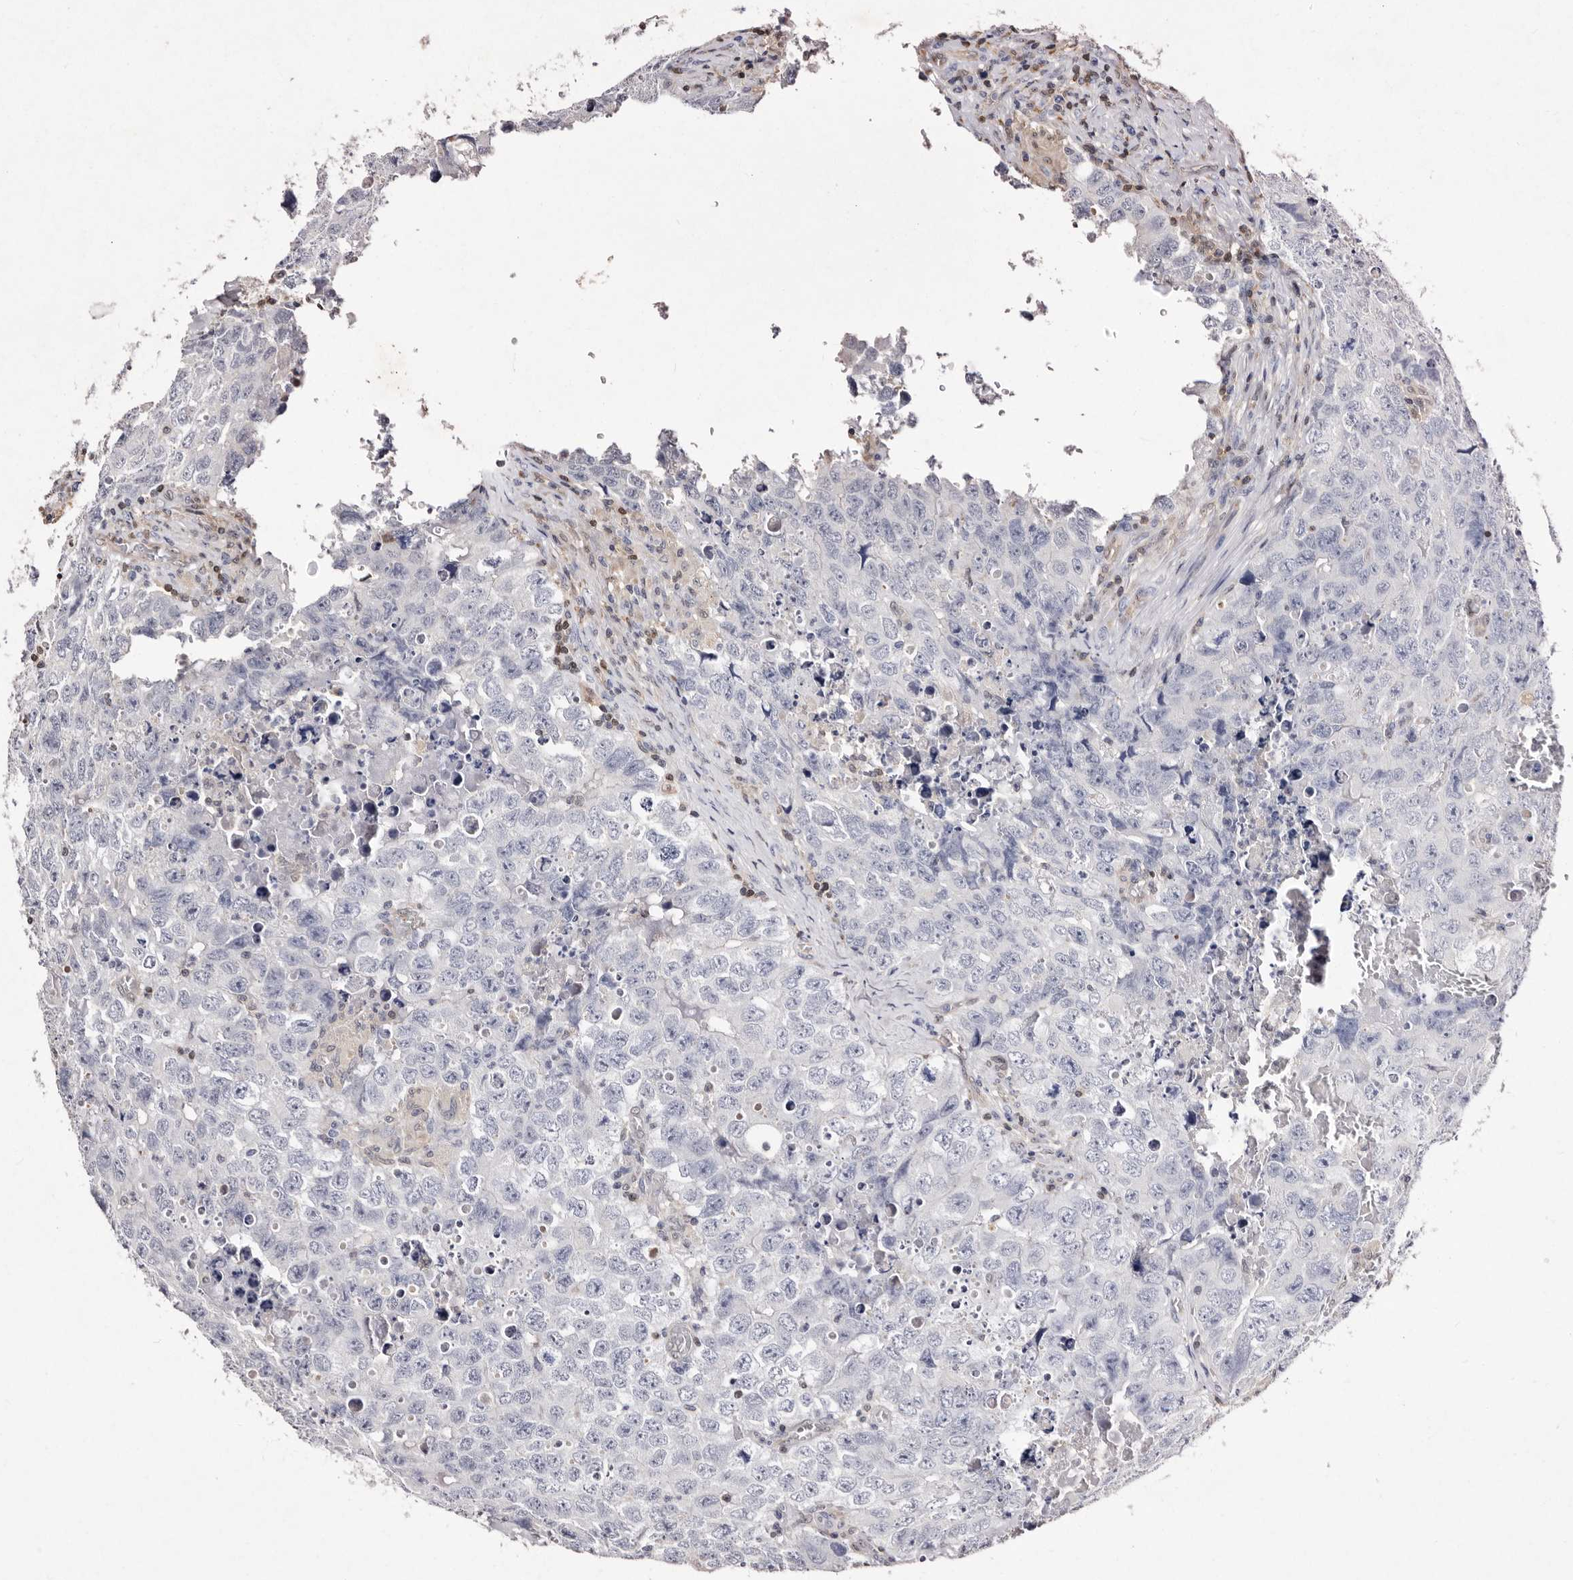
{"staining": {"intensity": "negative", "quantity": "none", "location": "none"}, "tissue": "testis cancer", "cell_type": "Tumor cells", "image_type": "cancer", "snomed": [{"axis": "morphology", "description": "Seminoma, NOS"}, {"axis": "morphology", "description": "Carcinoma, Embryonal, NOS"}, {"axis": "topography", "description": "Testis"}], "caption": "Tumor cells are negative for protein expression in human testis seminoma. (DAB immunohistochemistry (IHC) with hematoxylin counter stain).", "gene": "GIMAP4", "patient": {"sex": "male", "age": 43}}